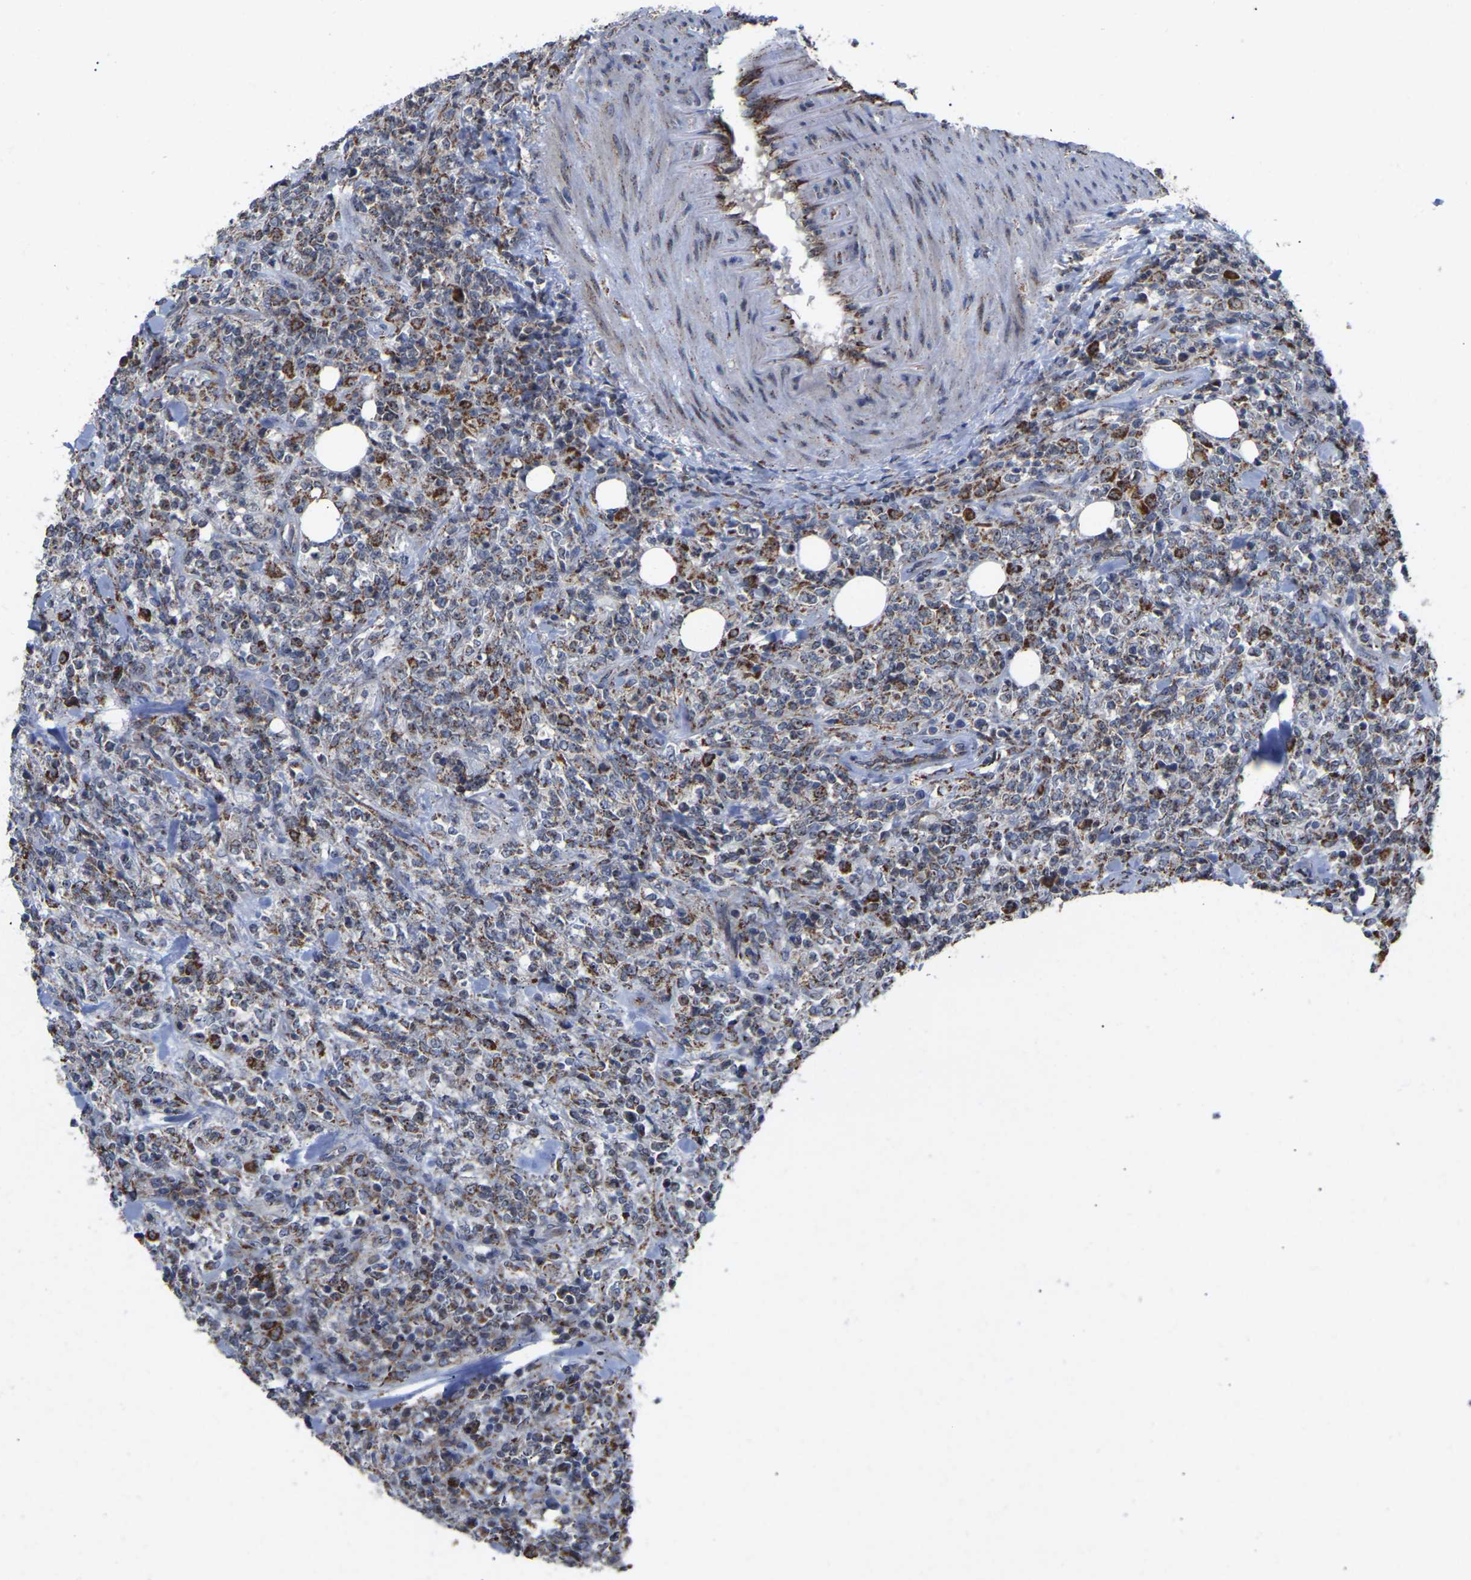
{"staining": {"intensity": "moderate", "quantity": "25%-75%", "location": "cytoplasmic/membranous"}, "tissue": "lymphoma", "cell_type": "Tumor cells", "image_type": "cancer", "snomed": [{"axis": "morphology", "description": "Malignant lymphoma, non-Hodgkin's type, High grade"}, {"axis": "topography", "description": "Soft tissue"}], "caption": "IHC (DAB) staining of human lymphoma displays moderate cytoplasmic/membranous protein expression in approximately 25%-75% of tumor cells.", "gene": "NOP53", "patient": {"sex": "male", "age": 18}}